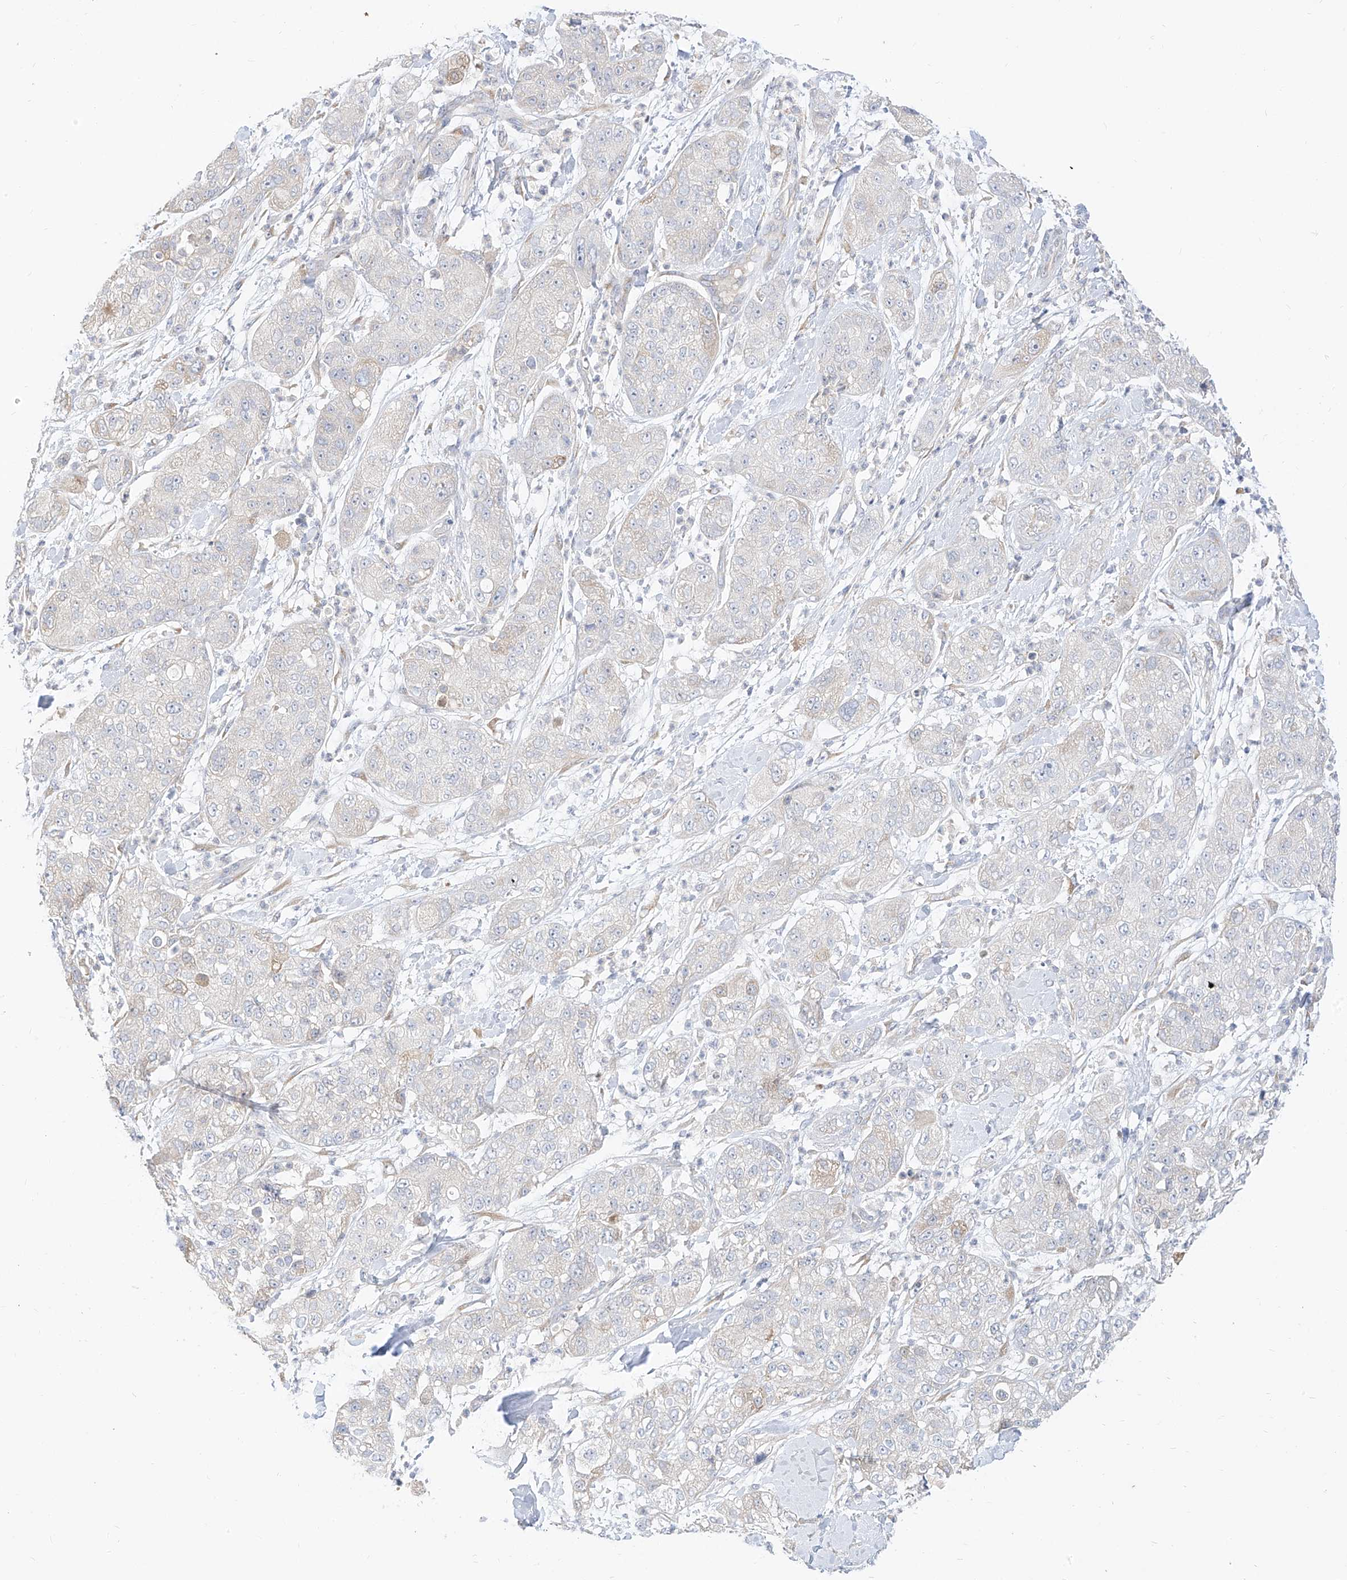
{"staining": {"intensity": "weak", "quantity": "<25%", "location": "cytoplasmic/membranous"}, "tissue": "pancreatic cancer", "cell_type": "Tumor cells", "image_type": "cancer", "snomed": [{"axis": "morphology", "description": "Adenocarcinoma, NOS"}, {"axis": "topography", "description": "Pancreas"}], "caption": "Immunohistochemical staining of human pancreatic cancer (adenocarcinoma) reveals no significant expression in tumor cells. (DAB (3,3'-diaminobenzidine) IHC visualized using brightfield microscopy, high magnification).", "gene": "RASA2", "patient": {"sex": "female", "age": 78}}